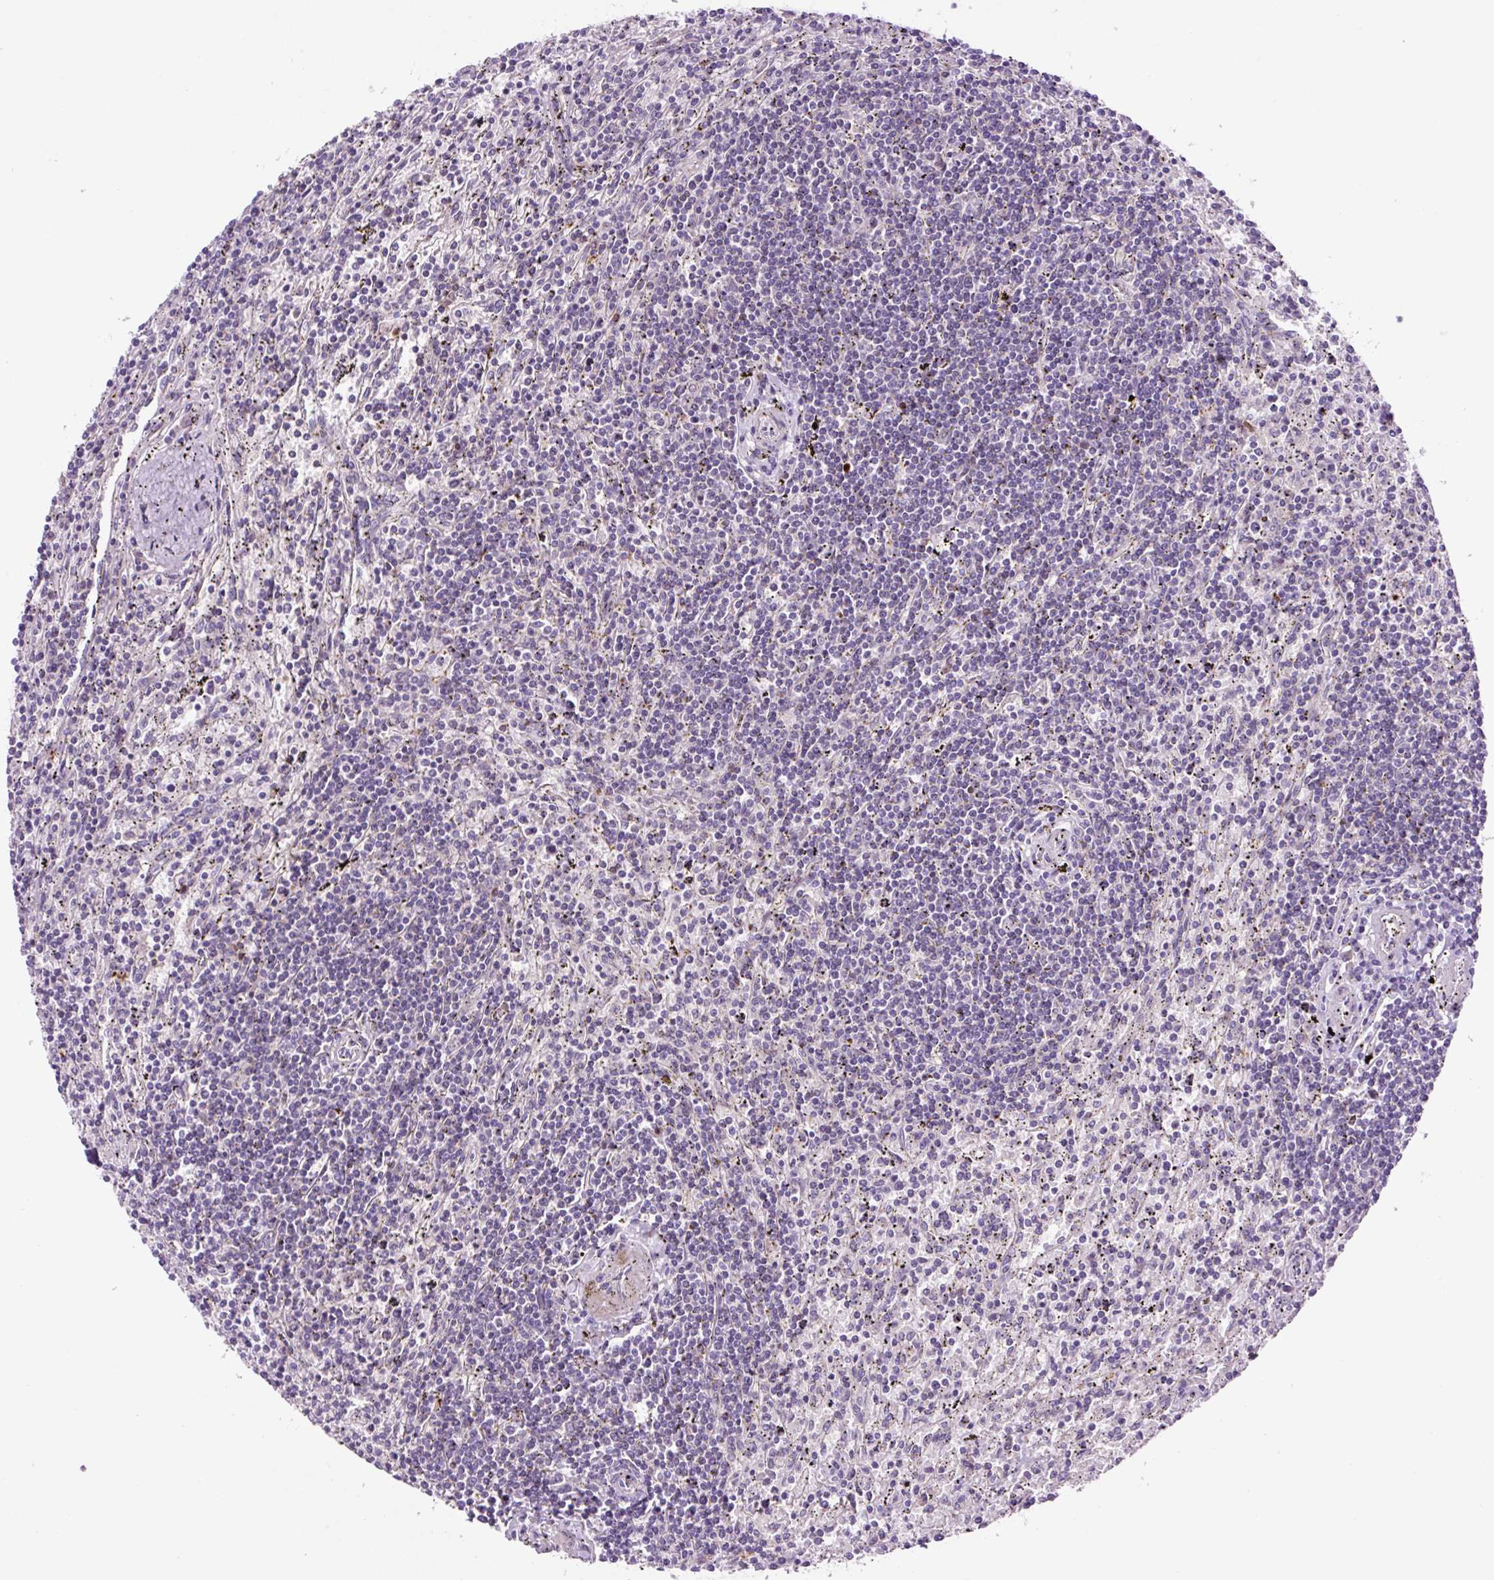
{"staining": {"intensity": "negative", "quantity": "none", "location": "none"}, "tissue": "lymphoma", "cell_type": "Tumor cells", "image_type": "cancer", "snomed": [{"axis": "morphology", "description": "Malignant lymphoma, non-Hodgkin's type, Low grade"}, {"axis": "topography", "description": "Spleen"}], "caption": "Tumor cells show no significant staining in lymphoma.", "gene": "OGDHL", "patient": {"sex": "male", "age": 76}}